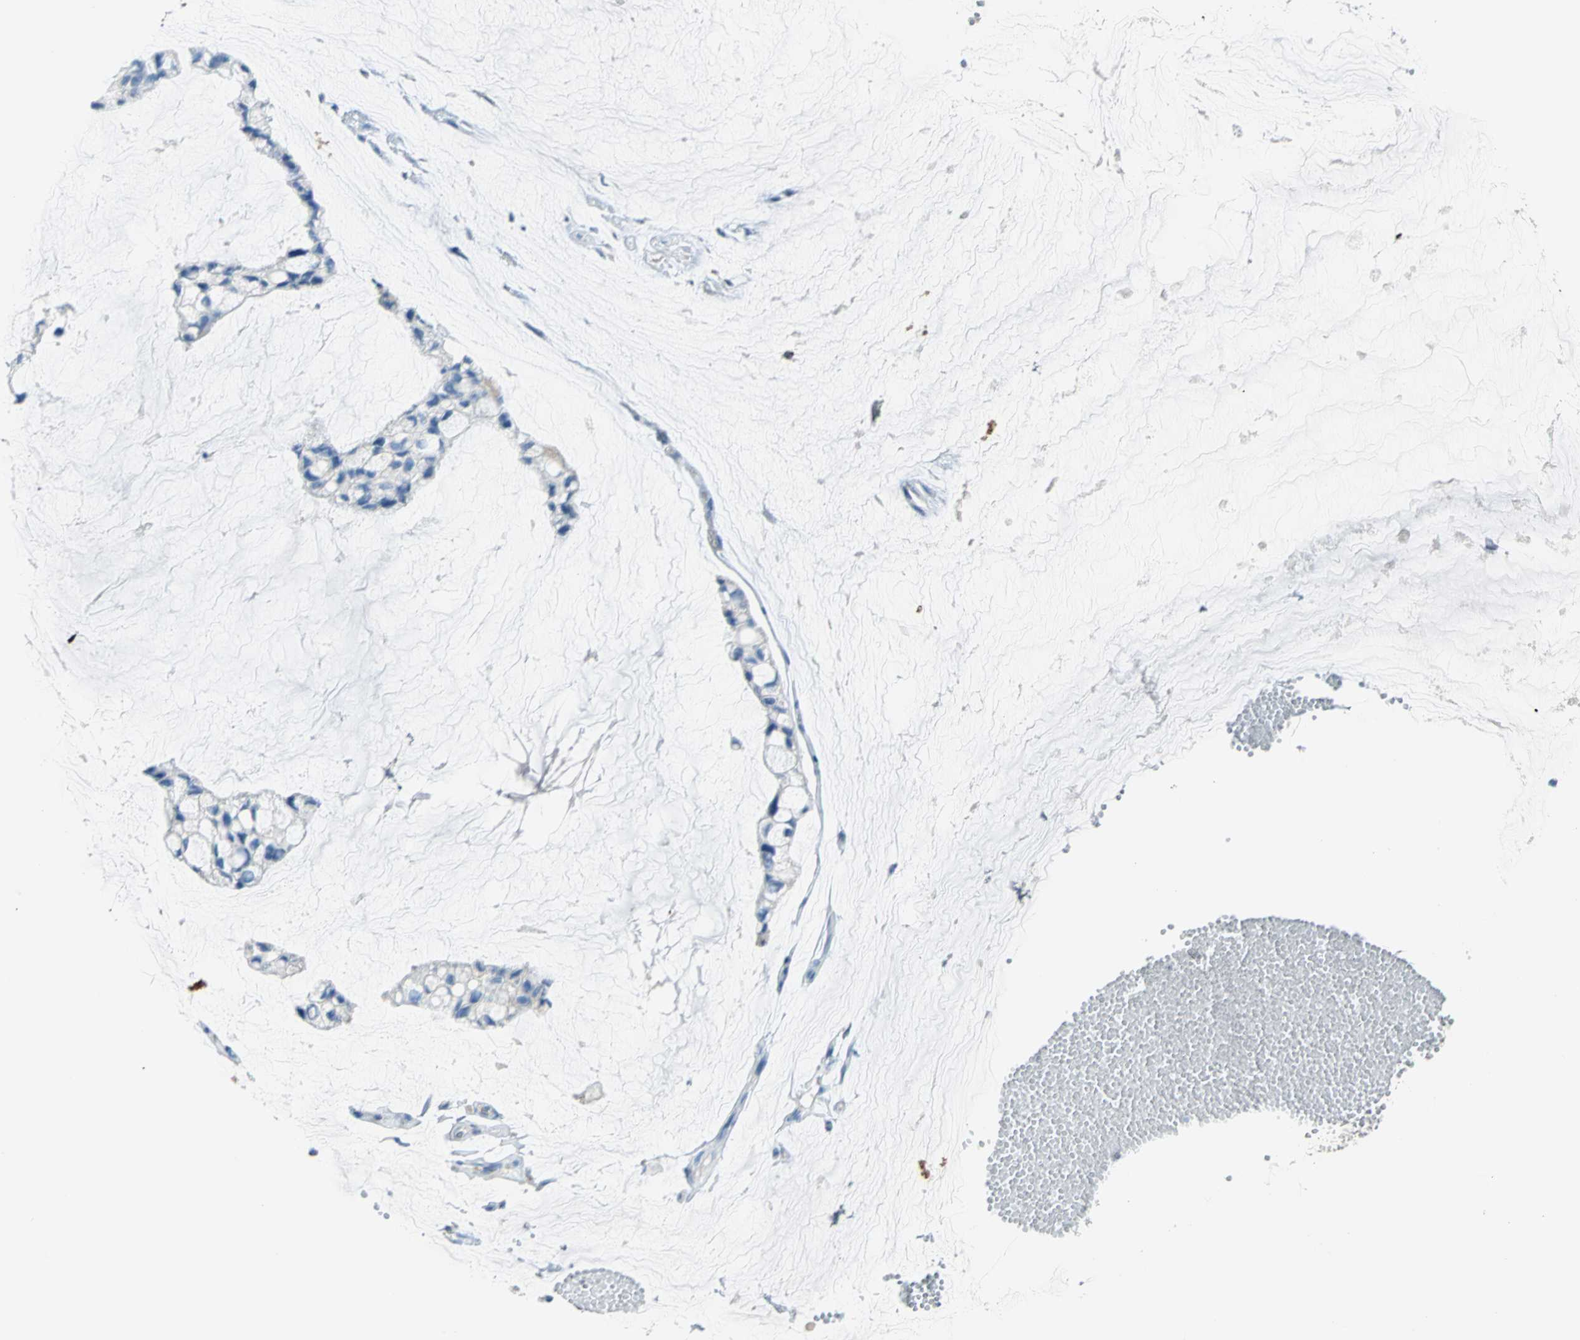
{"staining": {"intensity": "negative", "quantity": "none", "location": "none"}, "tissue": "ovarian cancer", "cell_type": "Tumor cells", "image_type": "cancer", "snomed": [{"axis": "morphology", "description": "Cystadenocarcinoma, mucinous, NOS"}, {"axis": "topography", "description": "Ovary"}], "caption": "Protein analysis of ovarian cancer (mucinous cystadenocarcinoma) demonstrates no significant expression in tumor cells.", "gene": "ALOX15", "patient": {"sex": "female", "age": 39}}